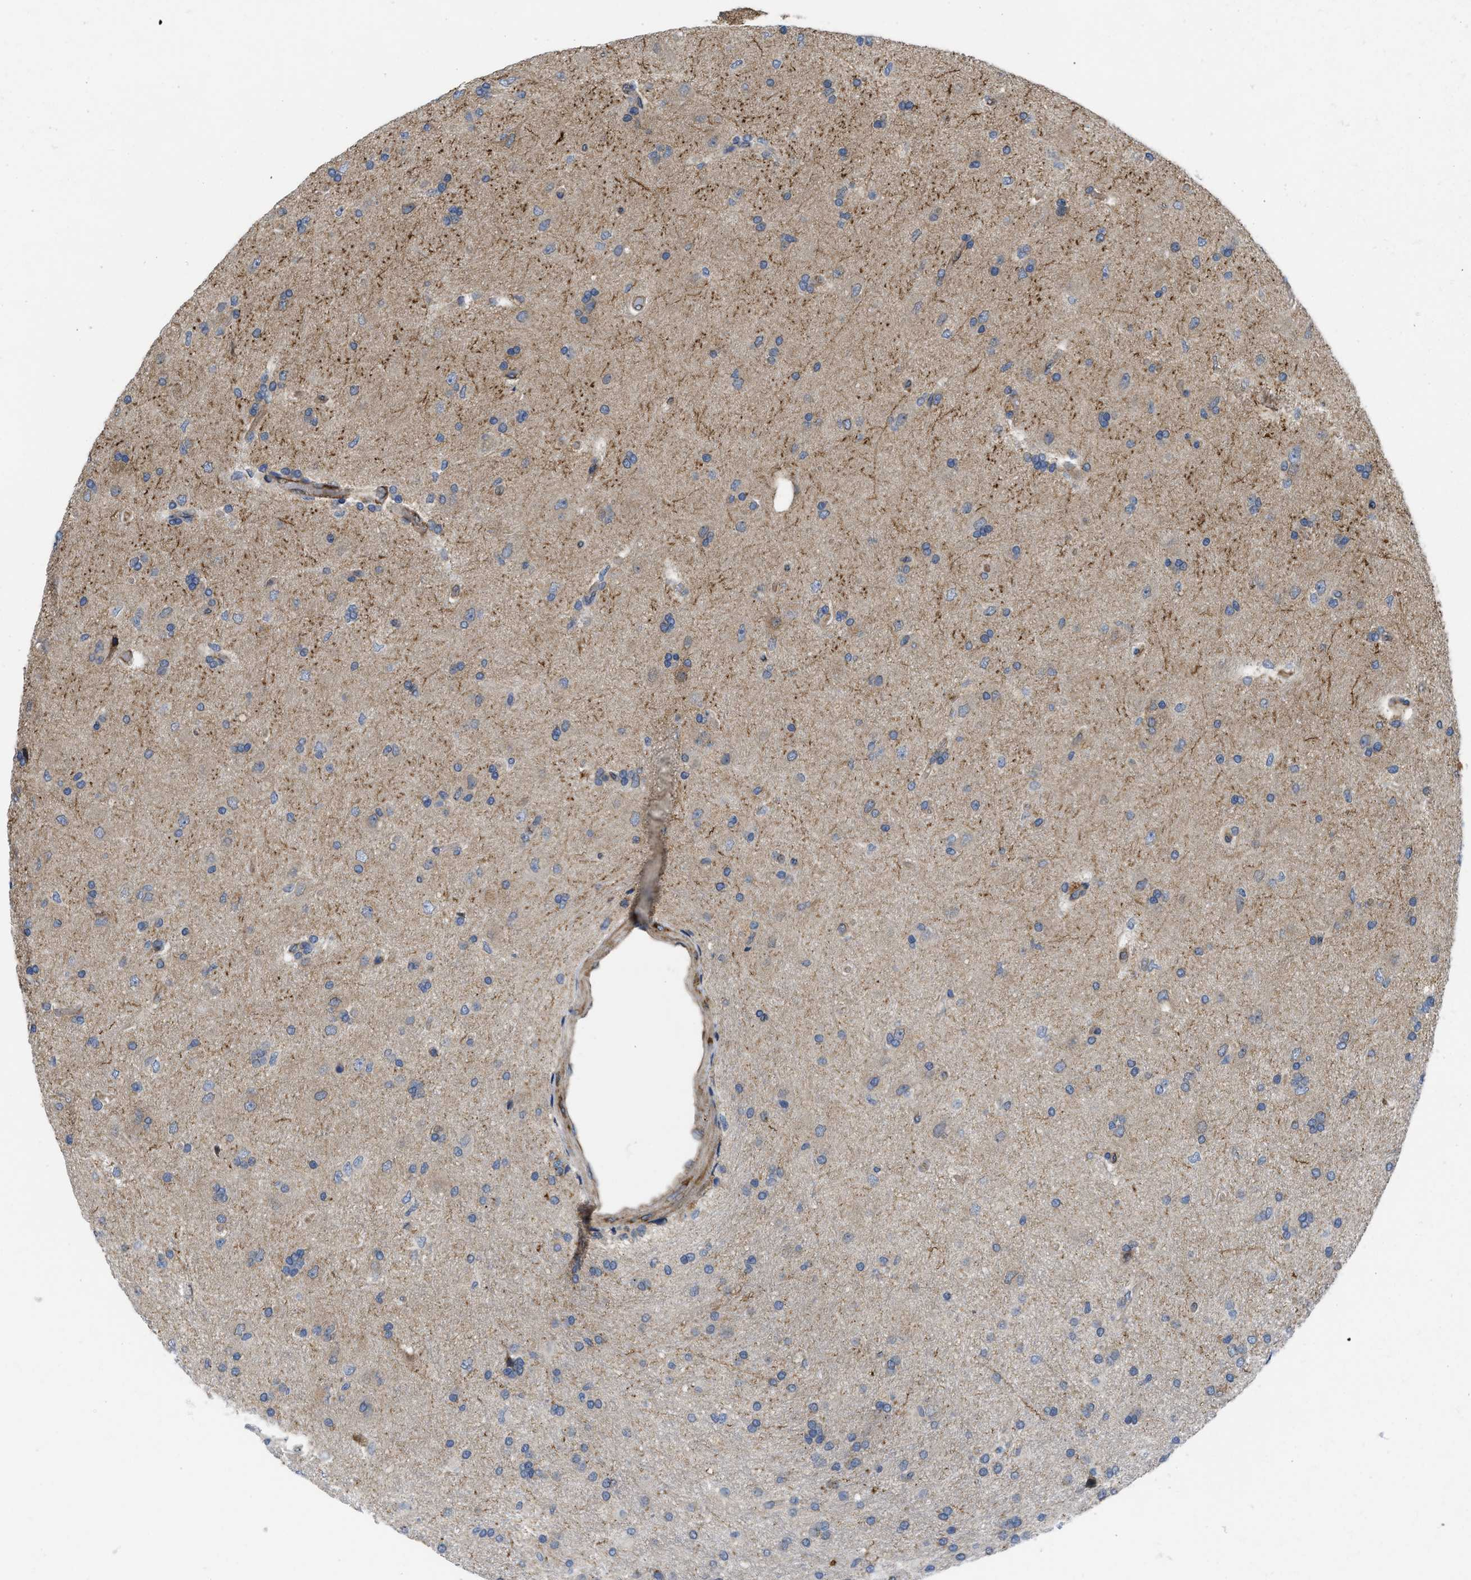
{"staining": {"intensity": "moderate", "quantity": "<25%", "location": "cytoplasmic/membranous"}, "tissue": "glioma", "cell_type": "Tumor cells", "image_type": "cancer", "snomed": [{"axis": "morphology", "description": "Glioma, malignant, High grade"}, {"axis": "topography", "description": "Brain"}], "caption": "DAB immunohistochemical staining of malignant glioma (high-grade) reveals moderate cytoplasmic/membranous protein positivity in approximately <25% of tumor cells.", "gene": "EOGT", "patient": {"sex": "male", "age": 72}}